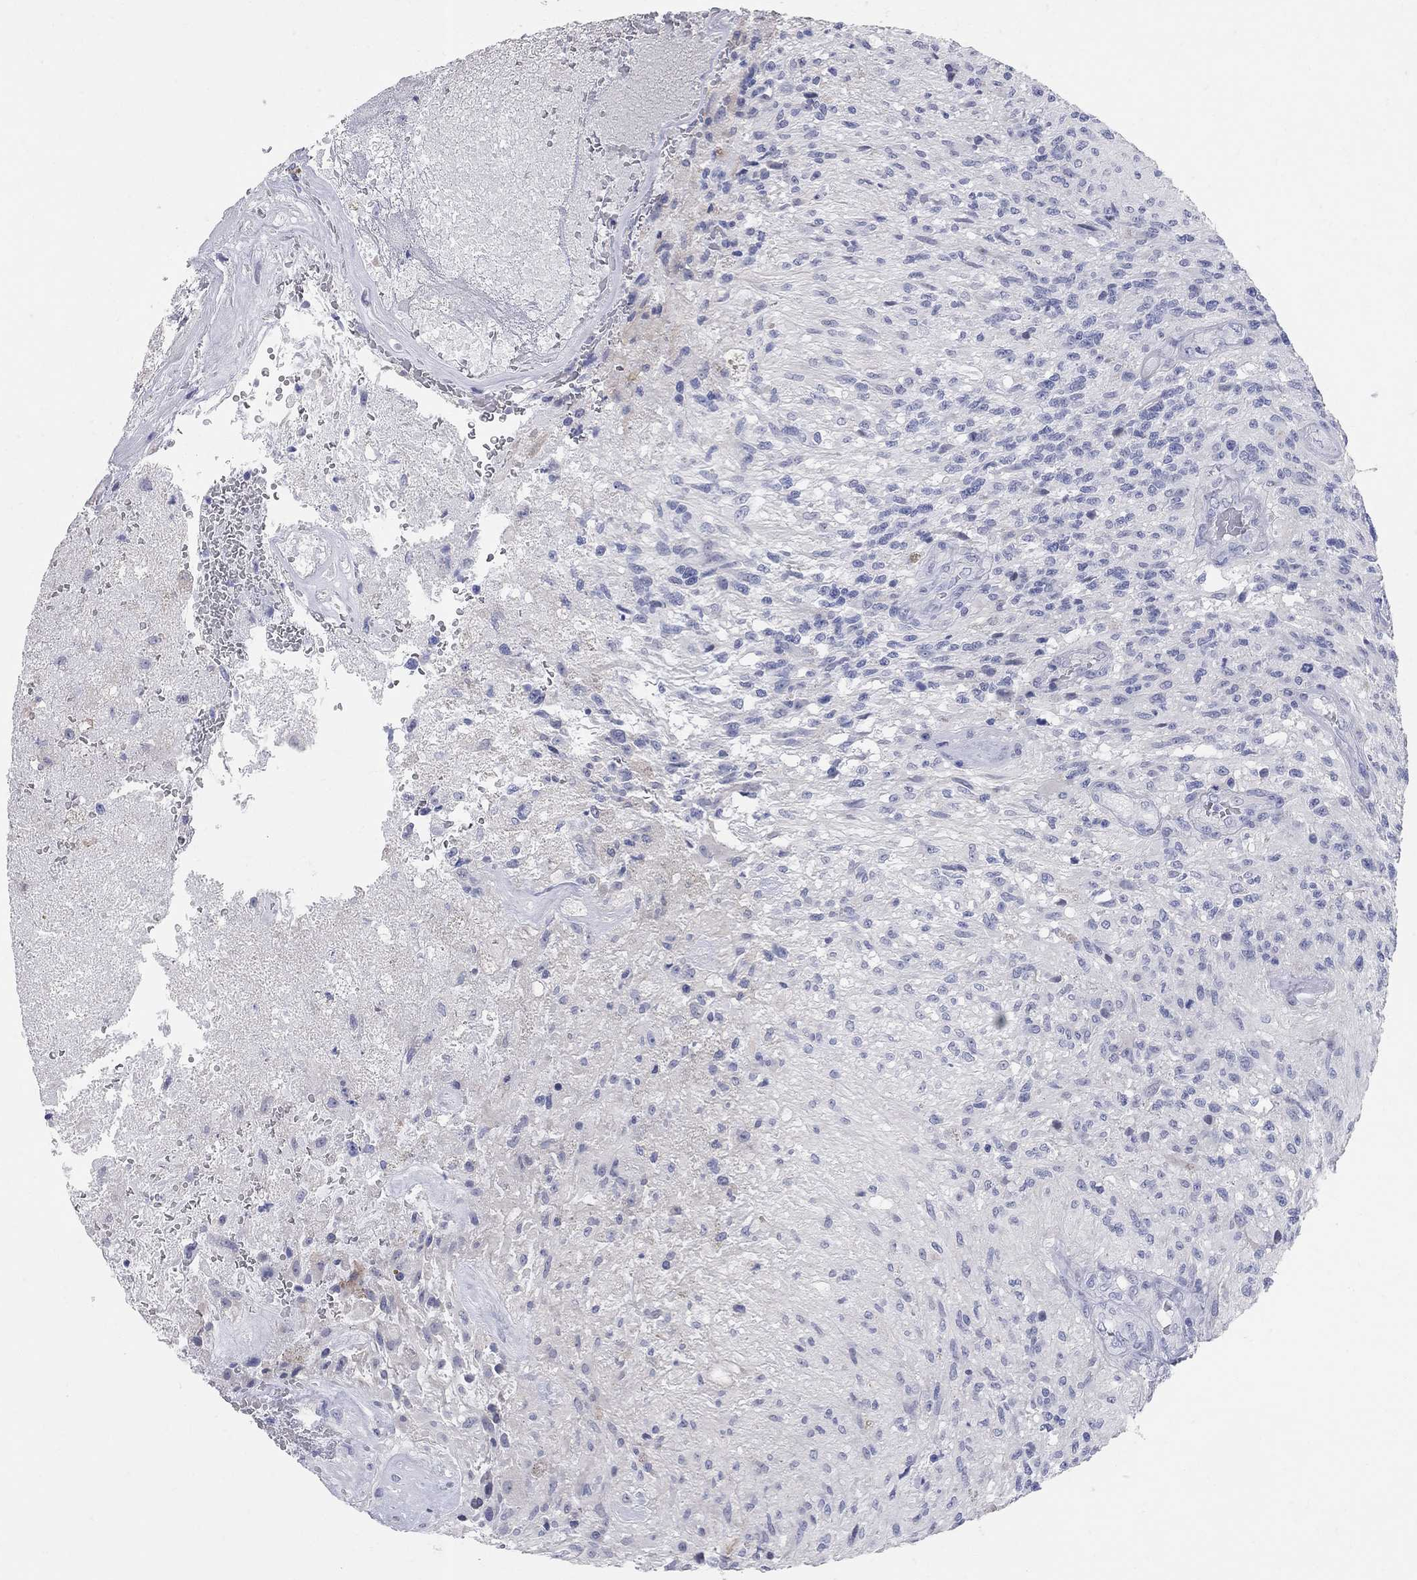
{"staining": {"intensity": "negative", "quantity": "none", "location": "none"}, "tissue": "glioma", "cell_type": "Tumor cells", "image_type": "cancer", "snomed": [{"axis": "morphology", "description": "Glioma, malignant, High grade"}, {"axis": "topography", "description": "Brain"}], "caption": "This is a histopathology image of immunohistochemistry (IHC) staining of glioma, which shows no expression in tumor cells. (Stains: DAB immunohistochemistry (IHC) with hematoxylin counter stain, Microscopy: brightfield microscopy at high magnification).", "gene": "AOX1", "patient": {"sex": "male", "age": 56}}